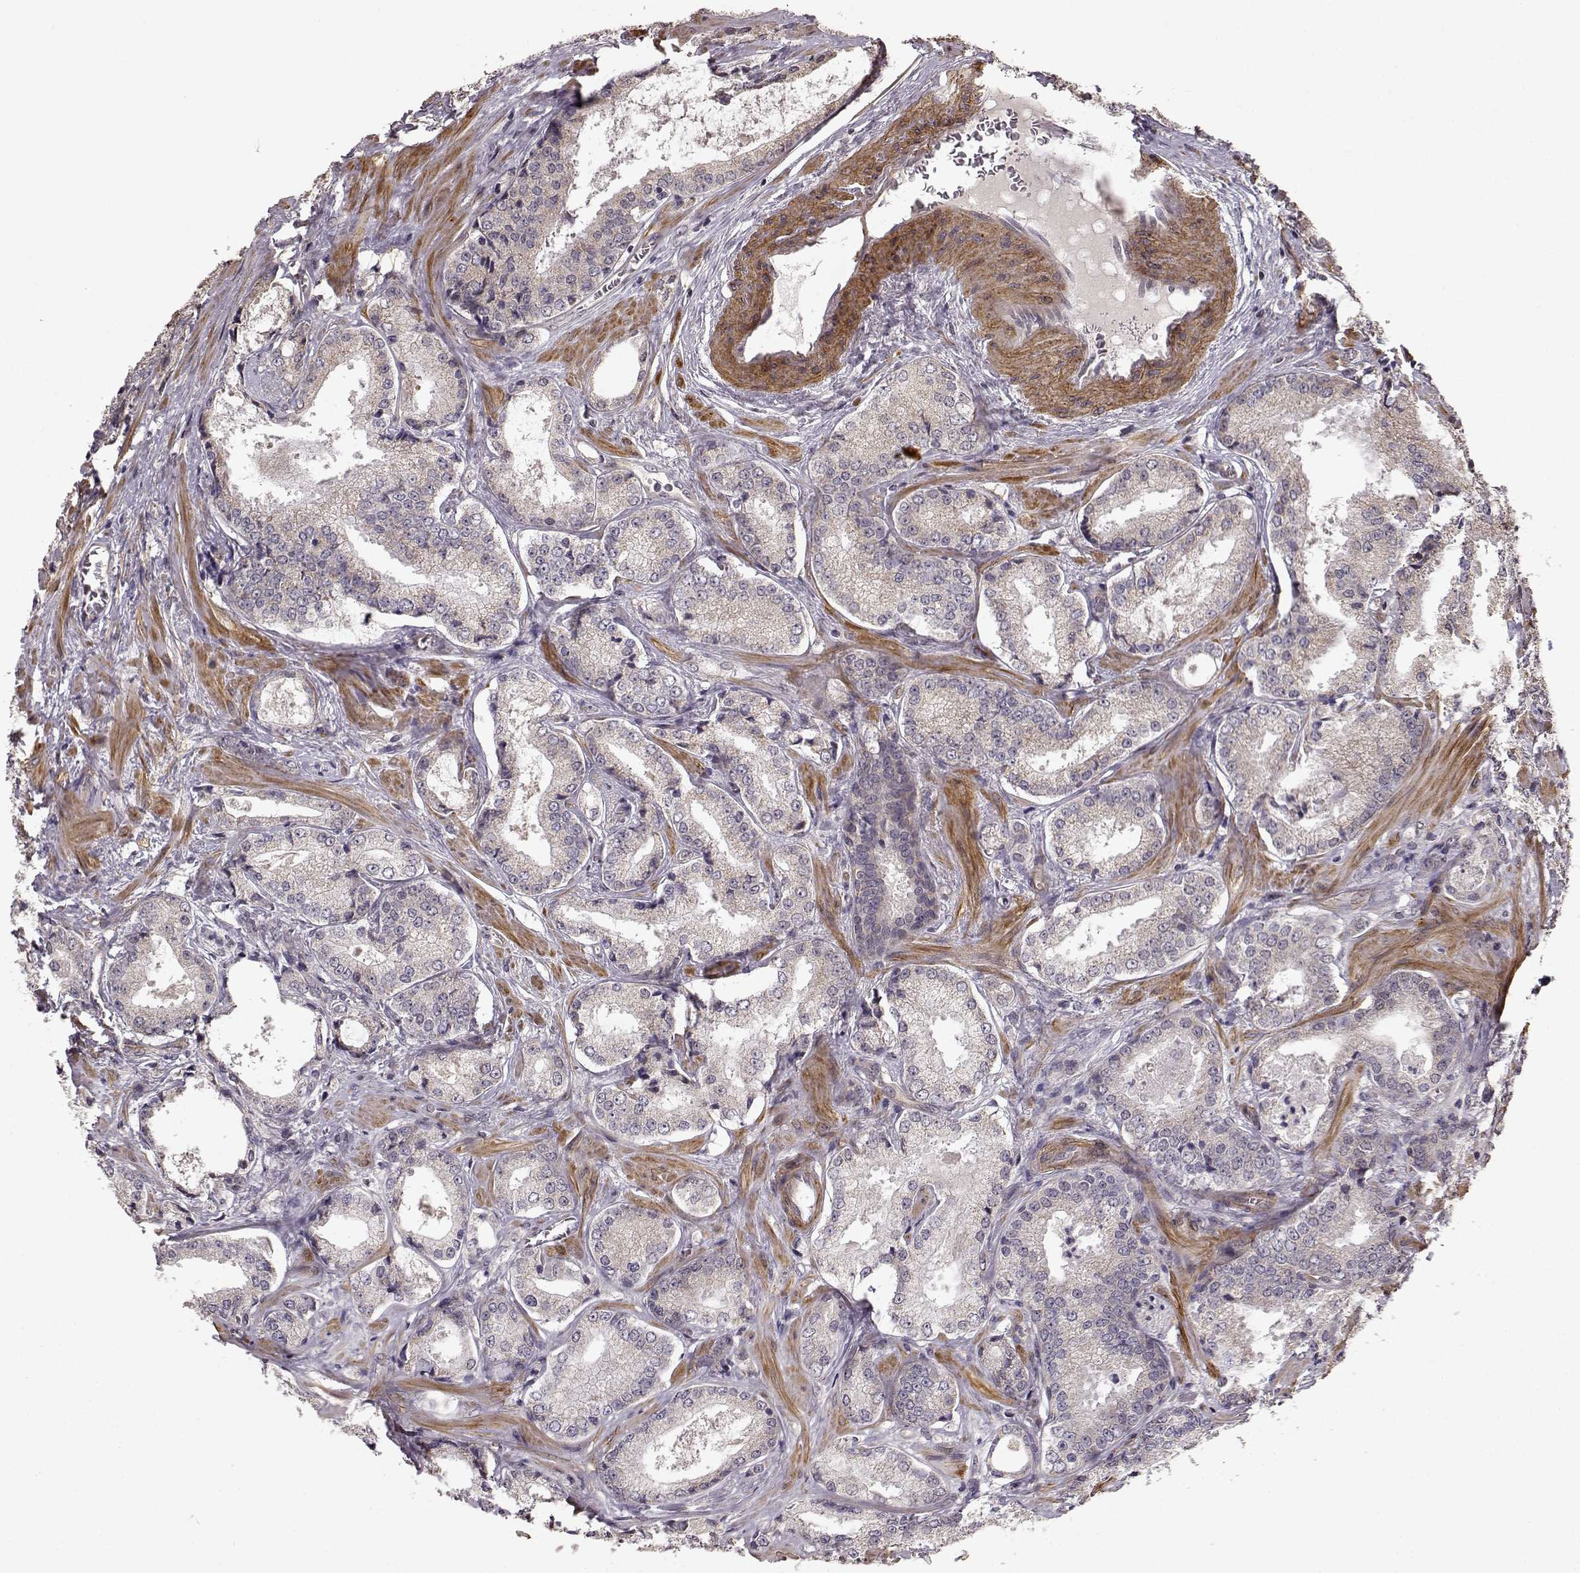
{"staining": {"intensity": "negative", "quantity": "none", "location": "none"}, "tissue": "prostate cancer", "cell_type": "Tumor cells", "image_type": "cancer", "snomed": [{"axis": "morphology", "description": "Adenocarcinoma, Low grade"}, {"axis": "topography", "description": "Prostate"}], "caption": "Tumor cells are negative for protein expression in human prostate low-grade adenocarcinoma.", "gene": "BACH2", "patient": {"sex": "male", "age": 56}}